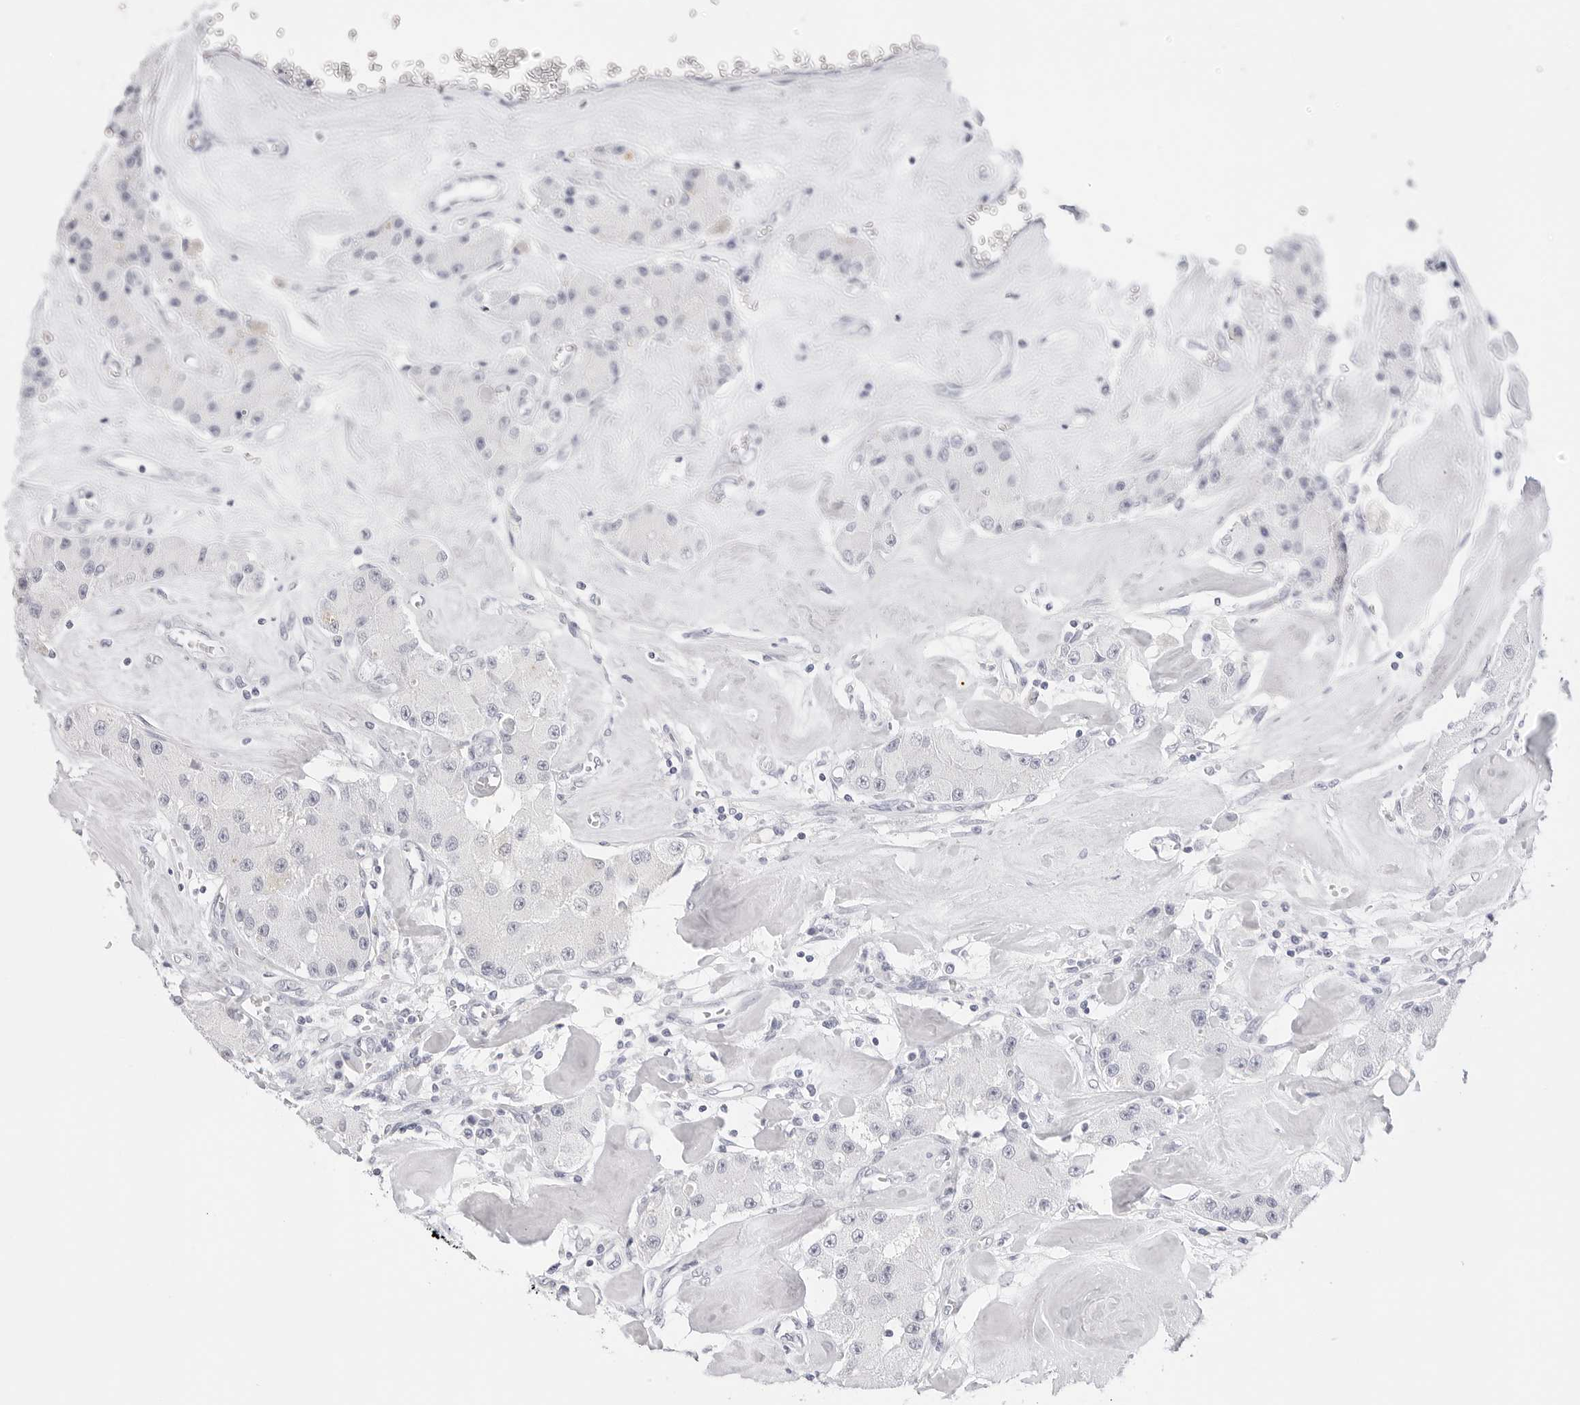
{"staining": {"intensity": "negative", "quantity": "none", "location": "none"}, "tissue": "carcinoid", "cell_type": "Tumor cells", "image_type": "cancer", "snomed": [{"axis": "morphology", "description": "Carcinoid, malignant, NOS"}, {"axis": "topography", "description": "Pancreas"}], "caption": "Immunohistochemical staining of human malignant carcinoid exhibits no significant positivity in tumor cells.", "gene": "HMGCS2", "patient": {"sex": "male", "age": 41}}